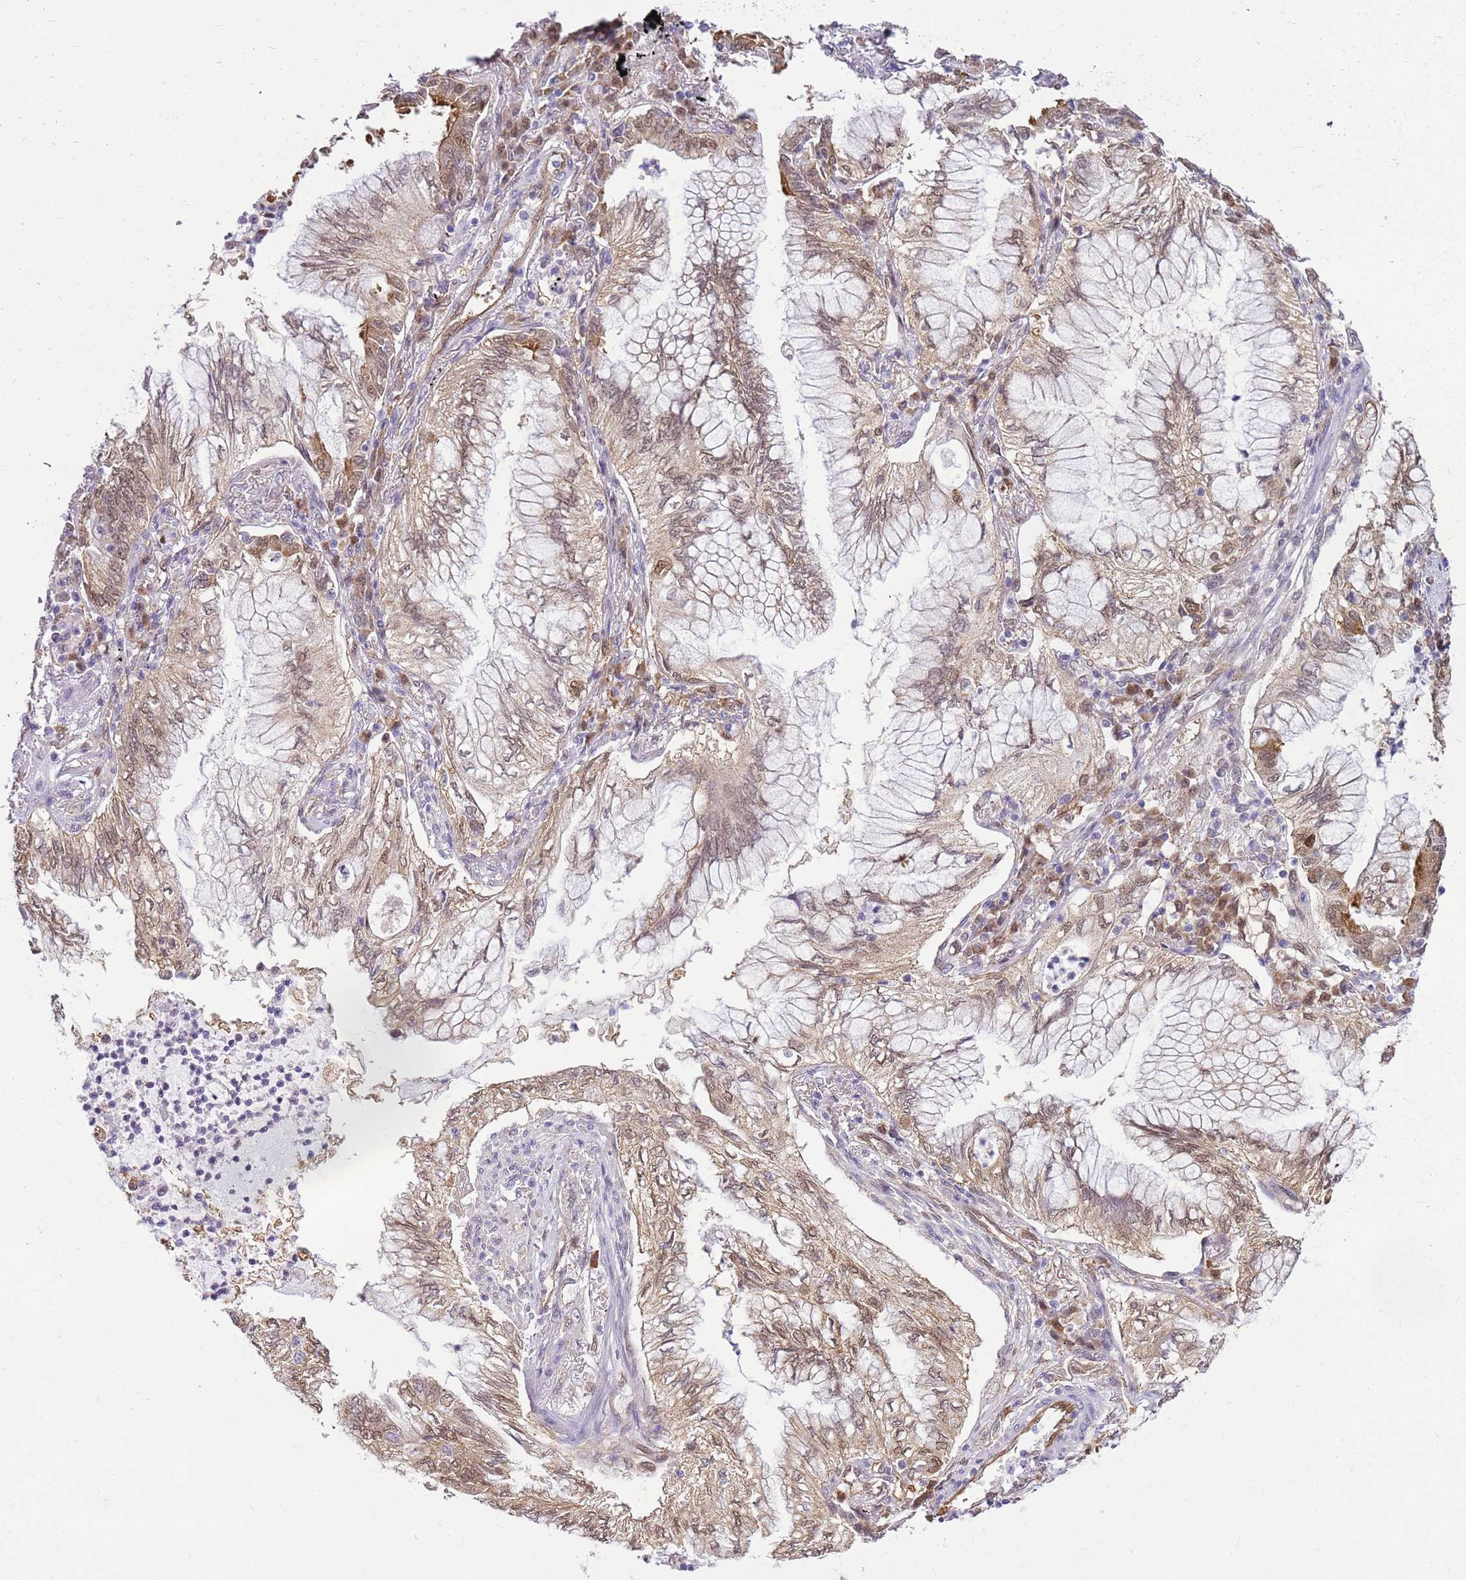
{"staining": {"intensity": "weak", "quantity": ">75%", "location": "nuclear"}, "tissue": "lung cancer", "cell_type": "Tumor cells", "image_type": "cancer", "snomed": [{"axis": "morphology", "description": "Adenocarcinoma, NOS"}, {"axis": "topography", "description": "Lung"}], "caption": "Lung cancer tissue displays weak nuclear staining in approximately >75% of tumor cells, visualized by immunohistochemistry. (brown staining indicates protein expression, while blue staining denotes nuclei).", "gene": "YWHAE", "patient": {"sex": "female", "age": 70}}